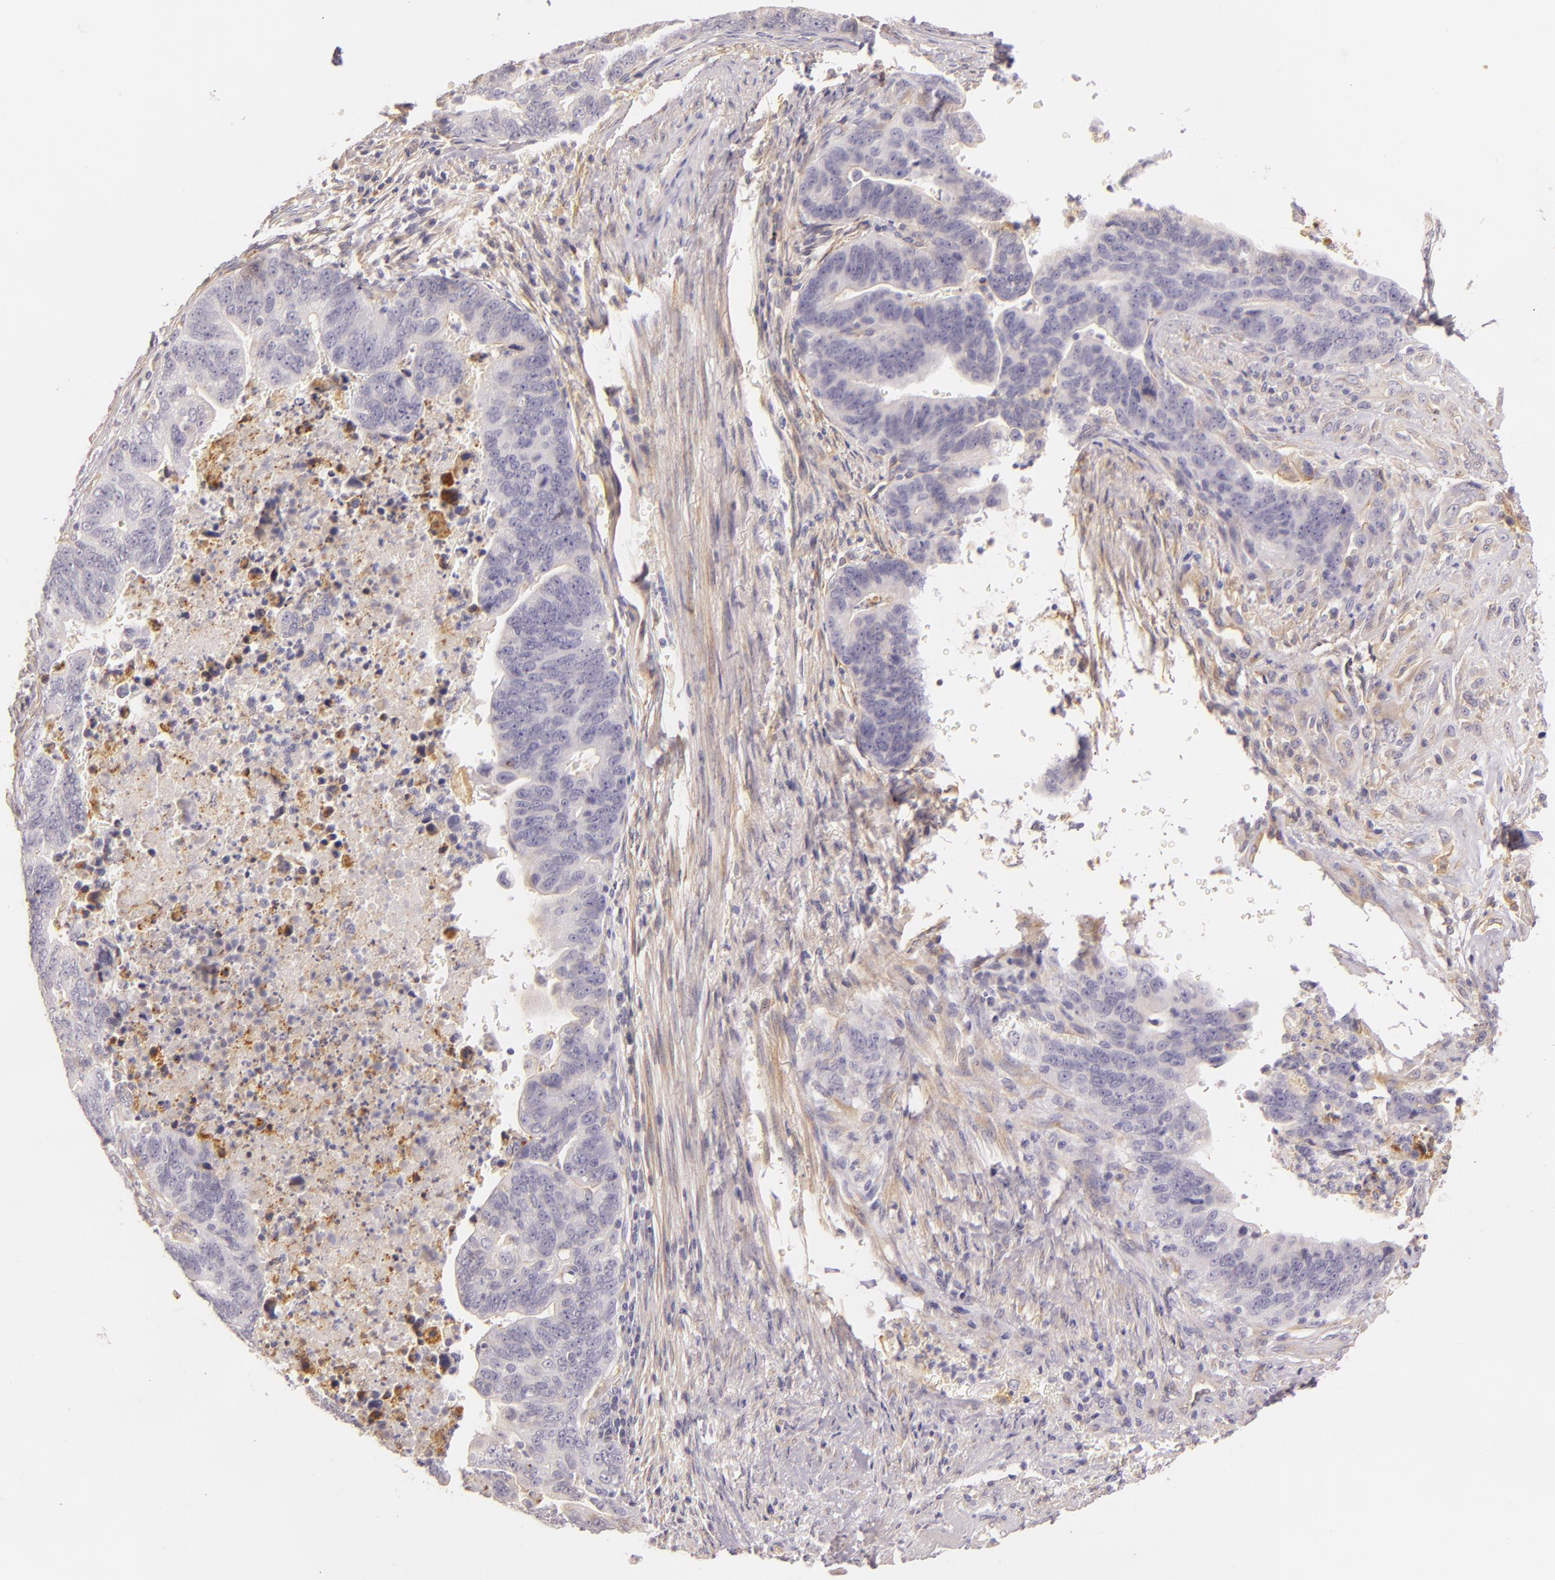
{"staining": {"intensity": "negative", "quantity": "none", "location": "none"}, "tissue": "stomach cancer", "cell_type": "Tumor cells", "image_type": "cancer", "snomed": [{"axis": "morphology", "description": "Adenocarcinoma, NOS"}, {"axis": "topography", "description": "Stomach, upper"}], "caption": "High power microscopy histopathology image of an immunohistochemistry (IHC) histopathology image of stomach cancer, revealing no significant positivity in tumor cells.", "gene": "CTSF", "patient": {"sex": "female", "age": 50}}